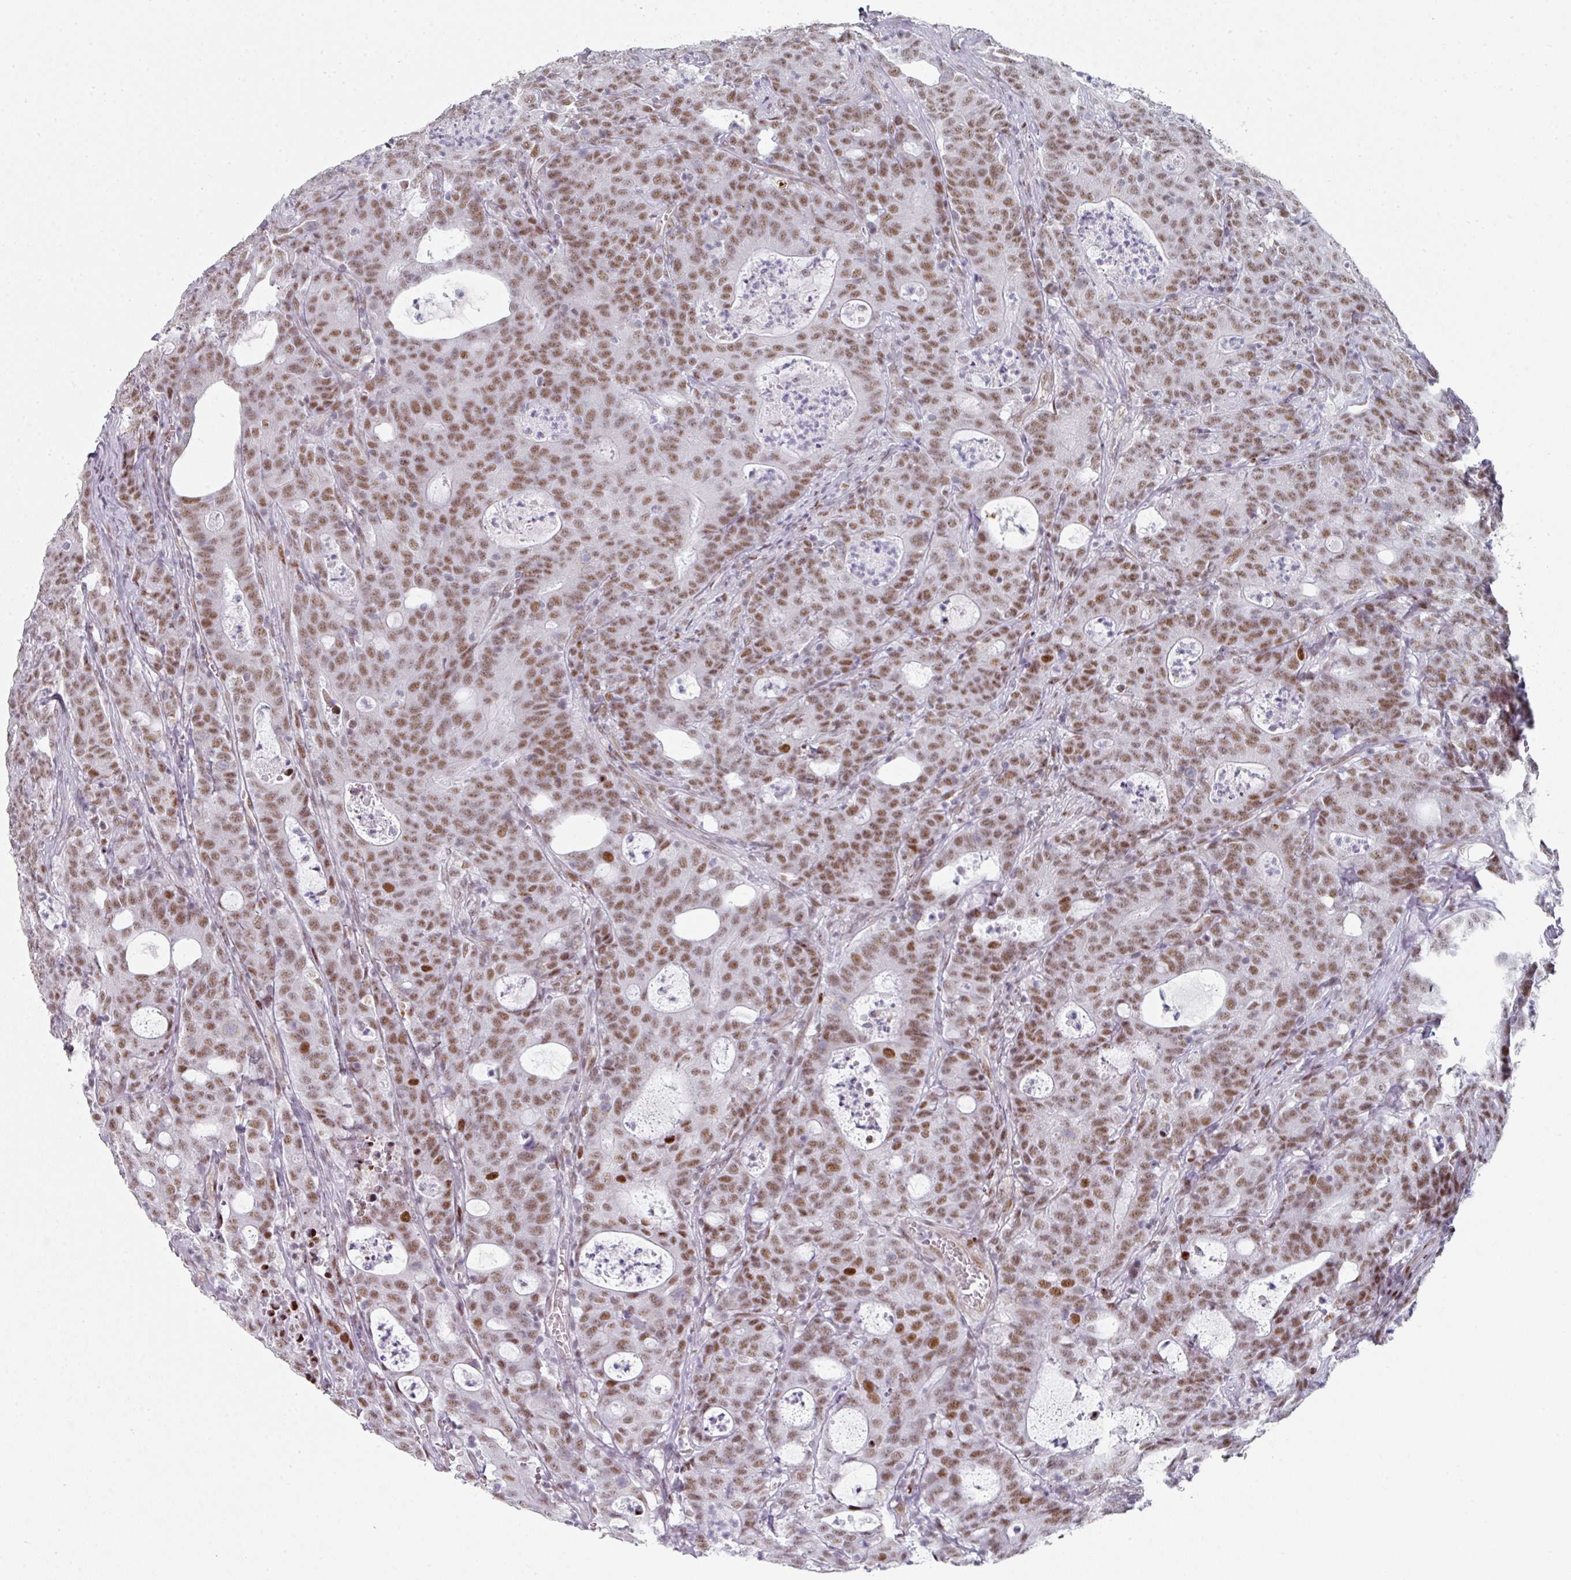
{"staining": {"intensity": "moderate", "quantity": ">75%", "location": "nuclear"}, "tissue": "colorectal cancer", "cell_type": "Tumor cells", "image_type": "cancer", "snomed": [{"axis": "morphology", "description": "Adenocarcinoma, NOS"}, {"axis": "topography", "description": "Colon"}], "caption": "Colorectal cancer stained with DAB (3,3'-diaminobenzidine) IHC displays medium levels of moderate nuclear staining in approximately >75% of tumor cells.", "gene": "SF3B5", "patient": {"sex": "male", "age": 83}}